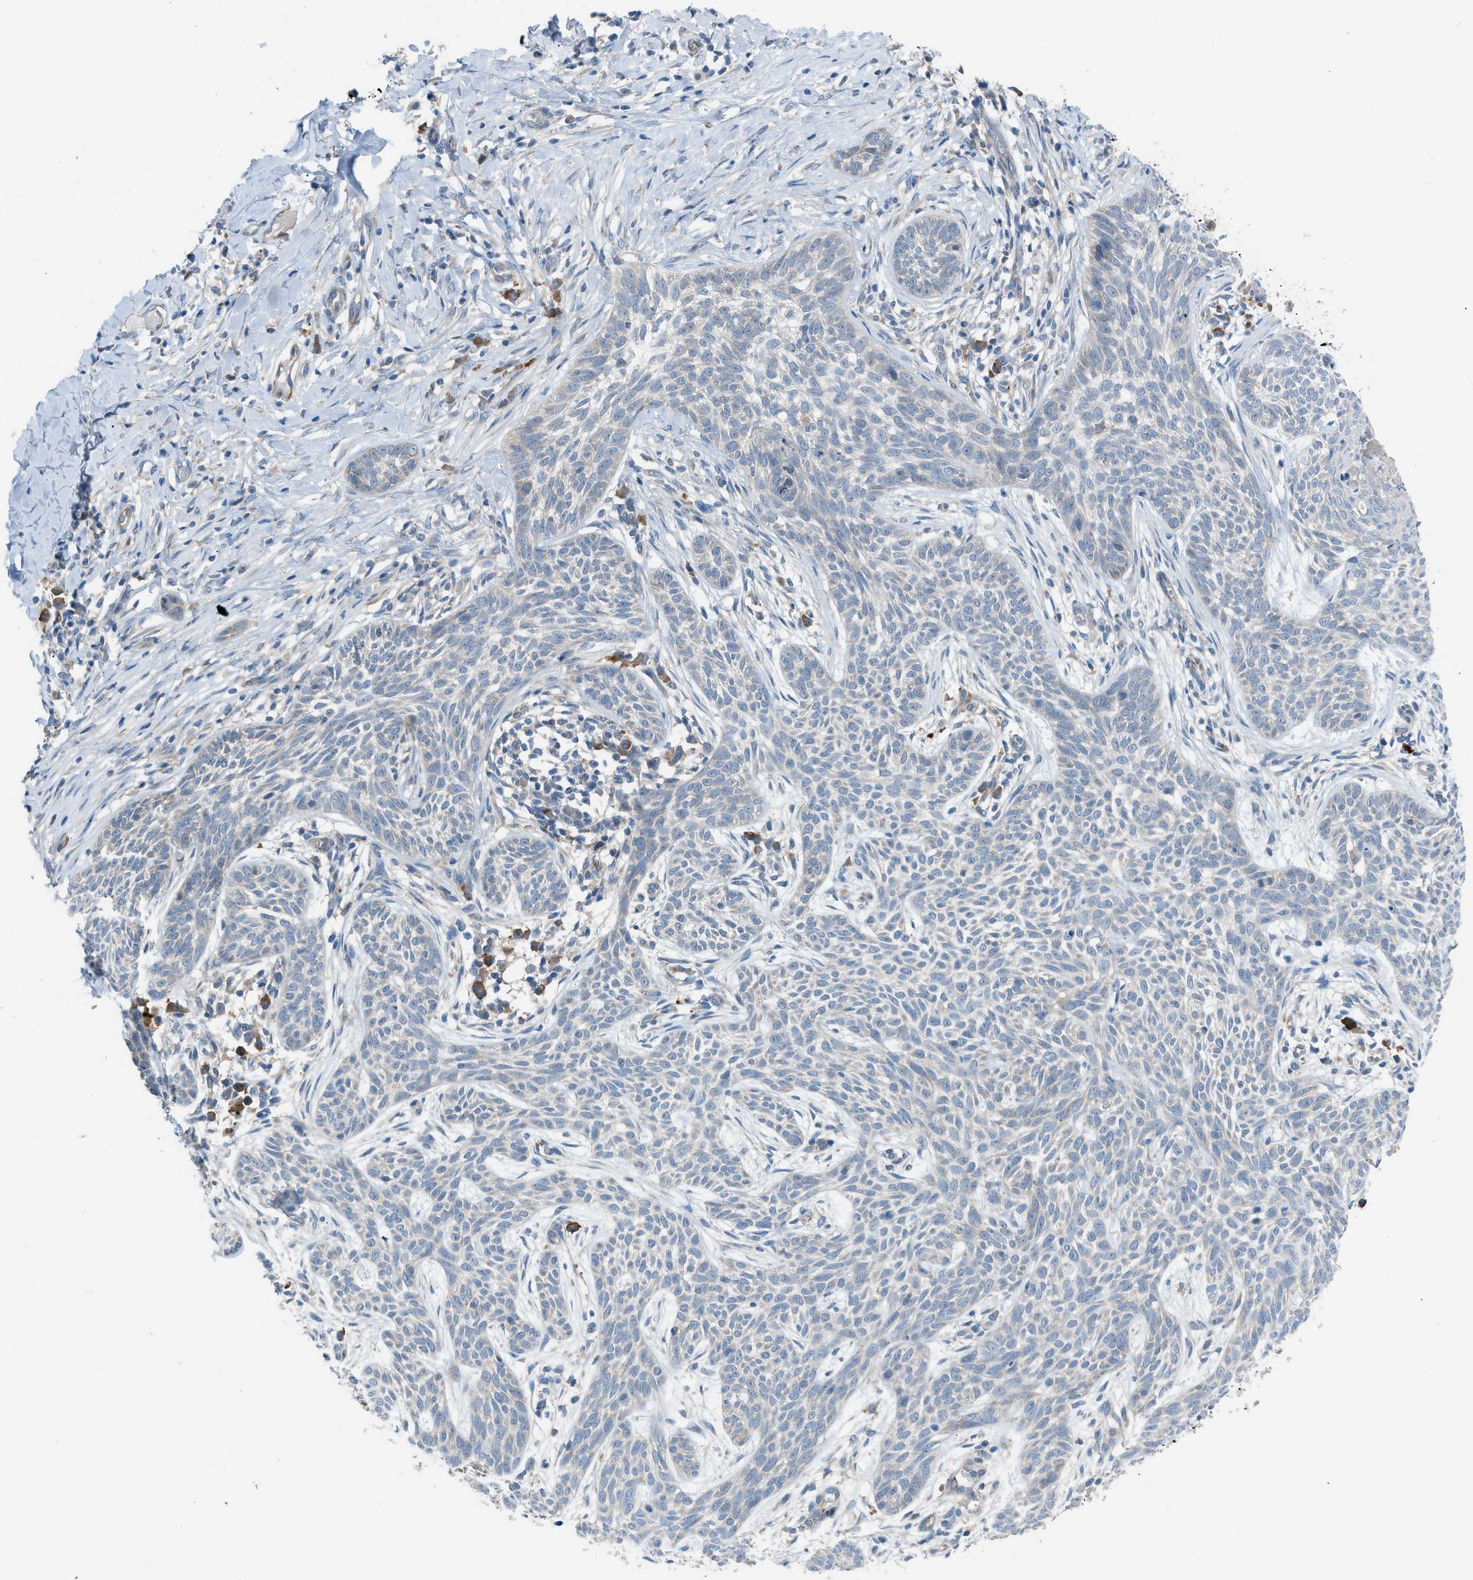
{"staining": {"intensity": "negative", "quantity": "none", "location": "none"}, "tissue": "skin cancer", "cell_type": "Tumor cells", "image_type": "cancer", "snomed": [{"axis": "morphology", "description": "Basal cell carcinoma"}, {"axis": "topography", "description": "Skin"}], "caption": "This is an immunohistochemistry (IHC) photomicrograph of skin cancer. There is no positivity in tumor cells.", "gene": "HEG1", "patient": {"sex": "female", "age": 59}}